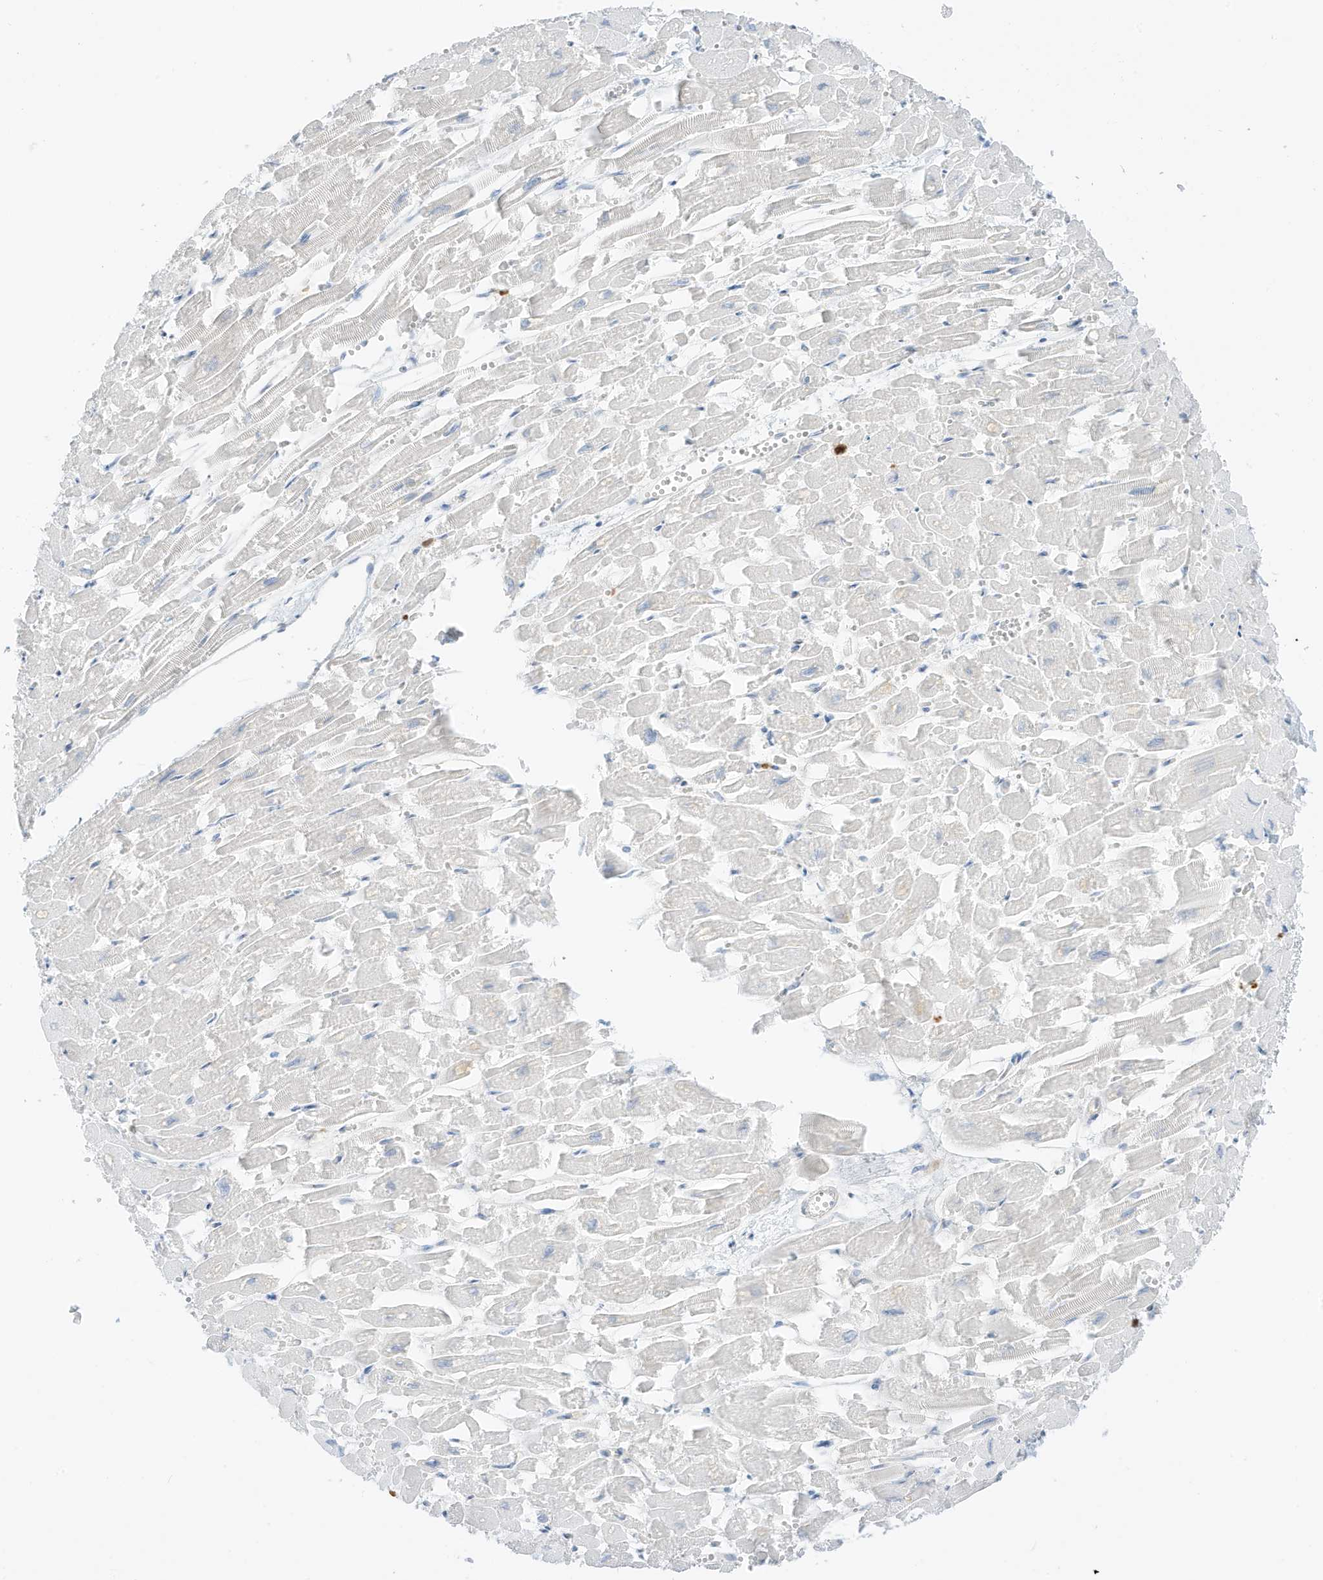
{"staining": {"intensity": "negative", "quantity": "none", "location": "none"}, "tissue": "heart muscle", "cell_type": "Cardiomyocytes", "image_type": "normal", "snomed": [{"axis": "morphology", "description": "Normal tissue, NOS"}, {"axis": "topography", "description": "Heart"}], "caption": "A photomicrograph of heart muscle stained for a protein reveals no brown staining in cardiomyocytes.", "gene": "GCA", "patient": {"sex": "male", "age": 54}}